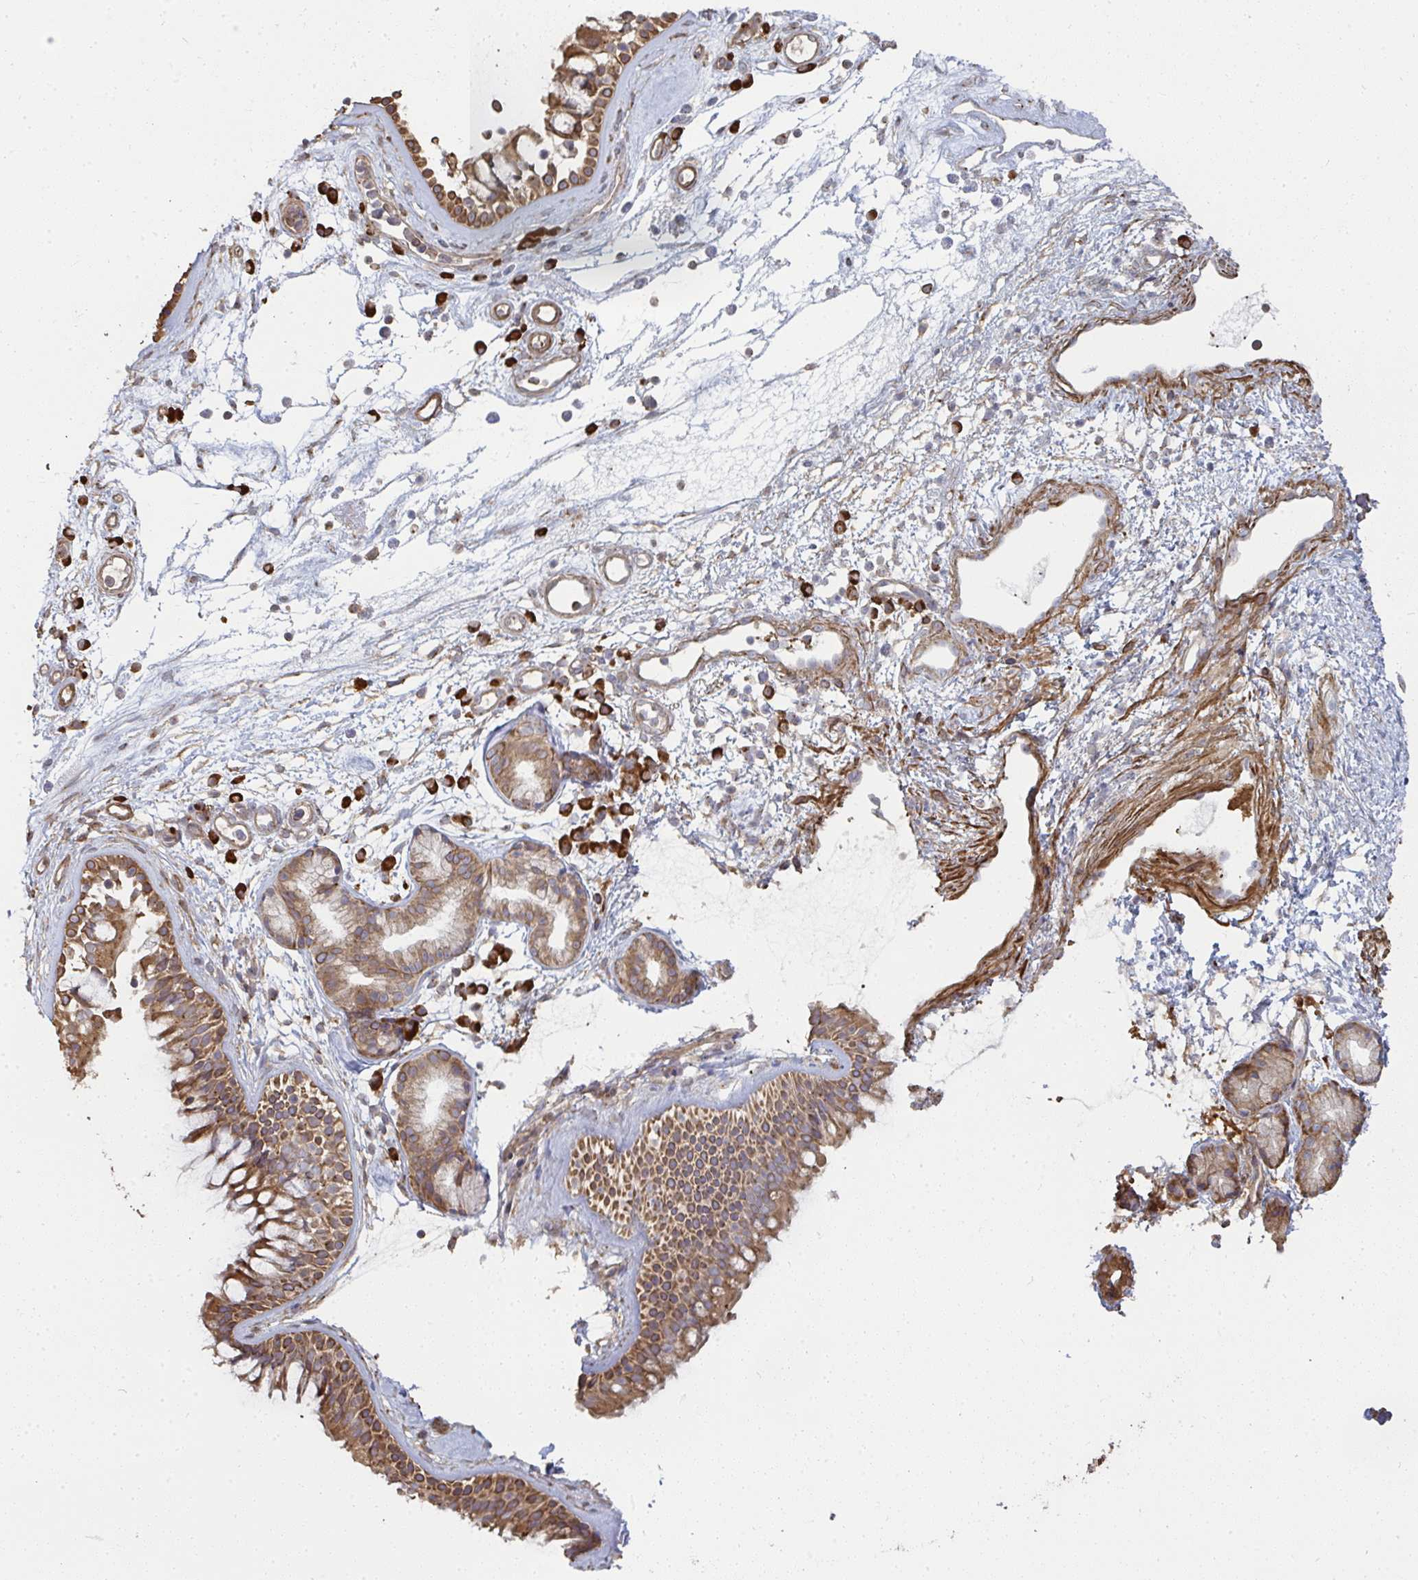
{"staining": {"intensity": "moderate", "quantity": ">75%", "location": "cytoplasmic/membranous"}, "tissue": "nasopharynx", "cell_type": "Respiratory epithelial cells", "image_type": "normal", "snomed": [{"axis": "morphology", "description": "Normal tissue, NOS"}, {"axis": "topography", "description": "Nasopharynx"}], "caption": "Immunohistochemistry (DAB (3,3'-diaminobenzidine)) staining of unremarkable nasopharynx exhibits moderate cytoplasmic/membranous protein positivity in approximately >75% of respiratory epithelial cells.", "gene": "ZFYVE28", "patient": {"sex": "female", "age": 70}}